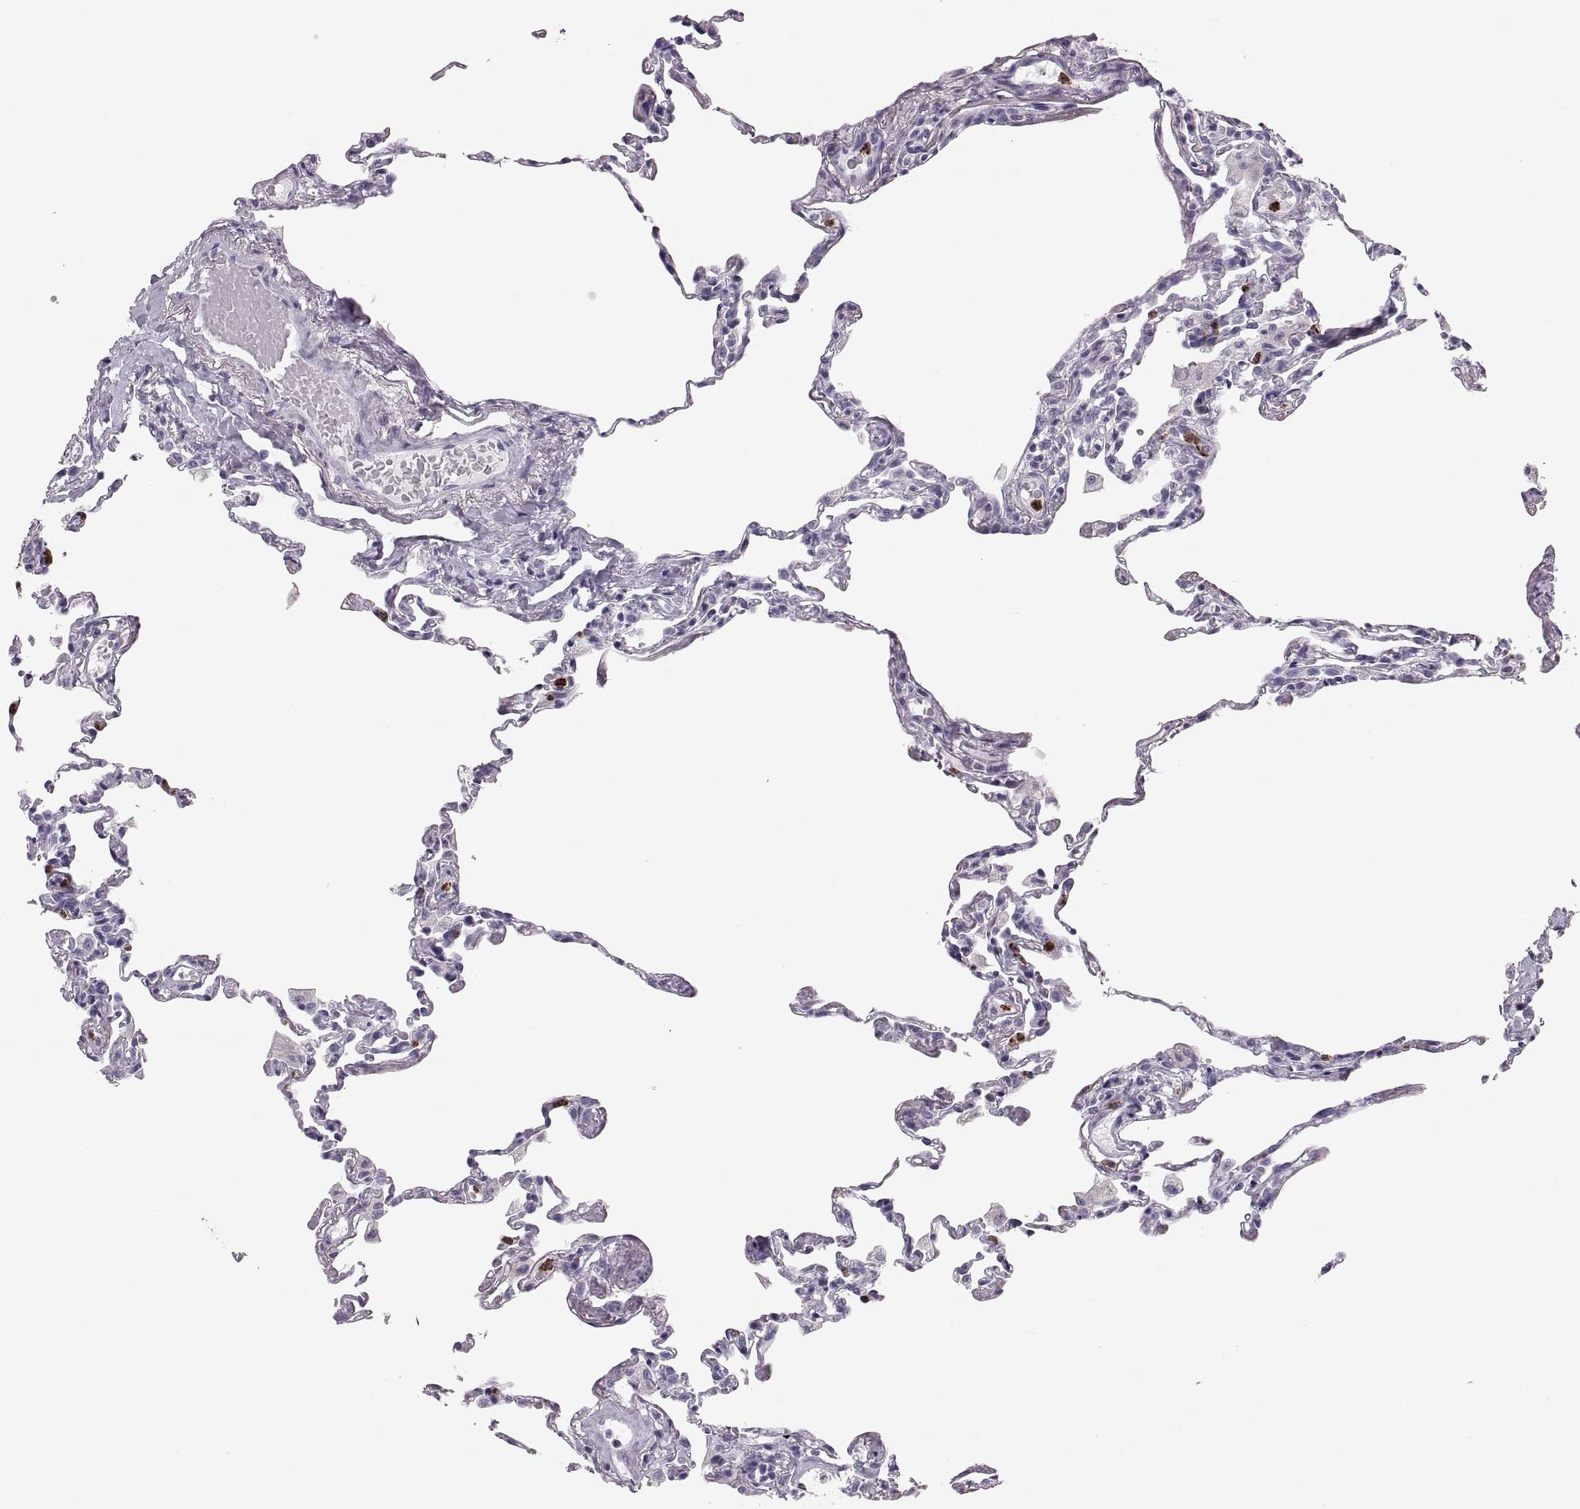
{"staining": {"intensity": "negative", "quantity": "none", "location": "none"}, "tissue": "lung", "cell_type": "Alveolar cells", "image_type": "normal", "snomed": [{"axis": "morphology", "description": "Normal tissue, NOS"}, {"axis": "topography", "description": "Lung"}], "caption": "Image shows no protein positivity in alveolar cells of unremarkable lung.", "gene": "MILR1", "patient": {"sex": "female", "age": 57}}